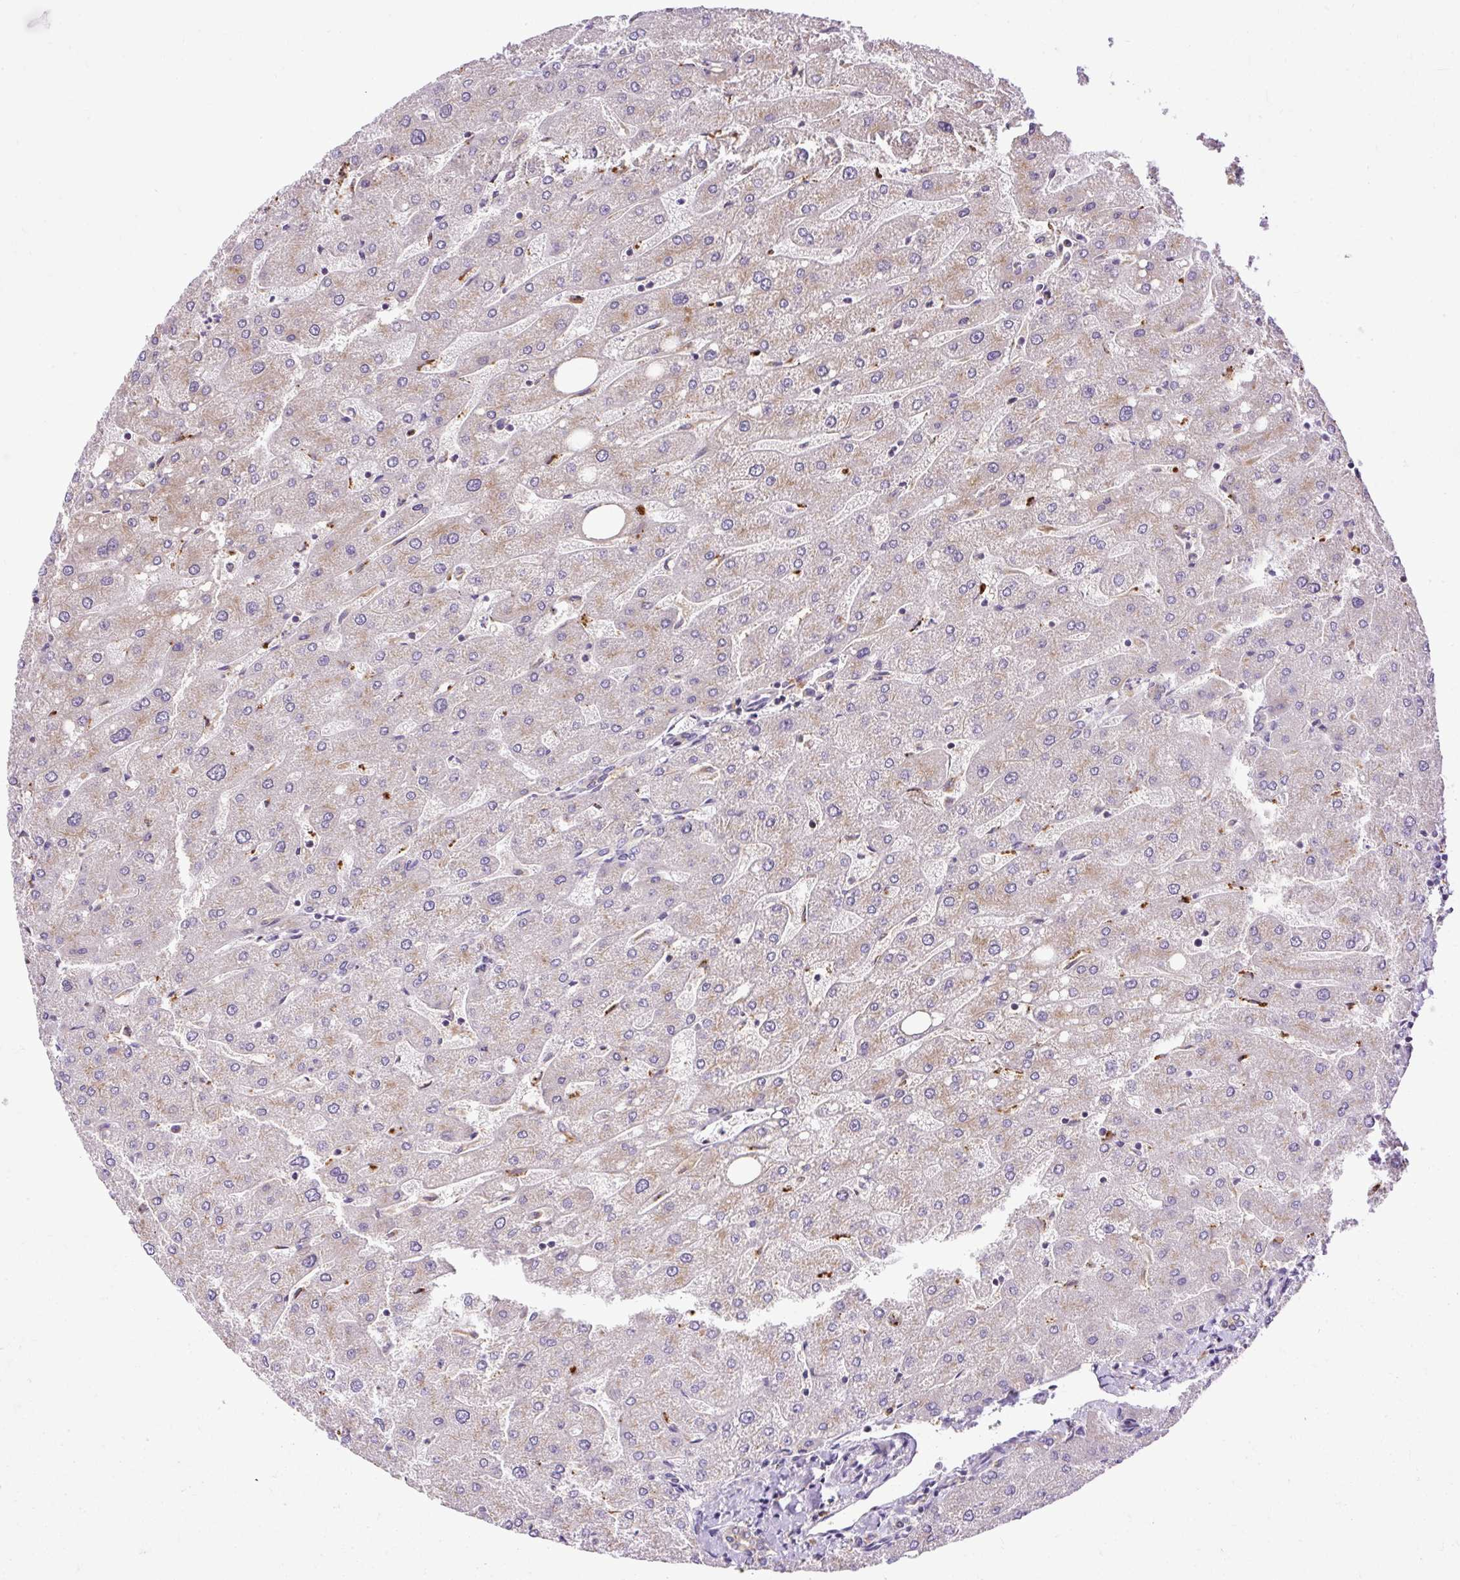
{"staining": {"intensity": "negative", "quantity": "none", "location": "none"}, "tissue": "liver", "cell_type": "Cholangiocytes", "image_type": "normal", "snomed": [{"axis": "morphology", "description": "Normal tissue, NOS"}, {"axis": "topography", "description": "Liver"}], "caption": "Cholangiocytes show no significant positivity in normal liver.", "gene": "HEXB", "patient": {"sex": "male", "age": 67}}